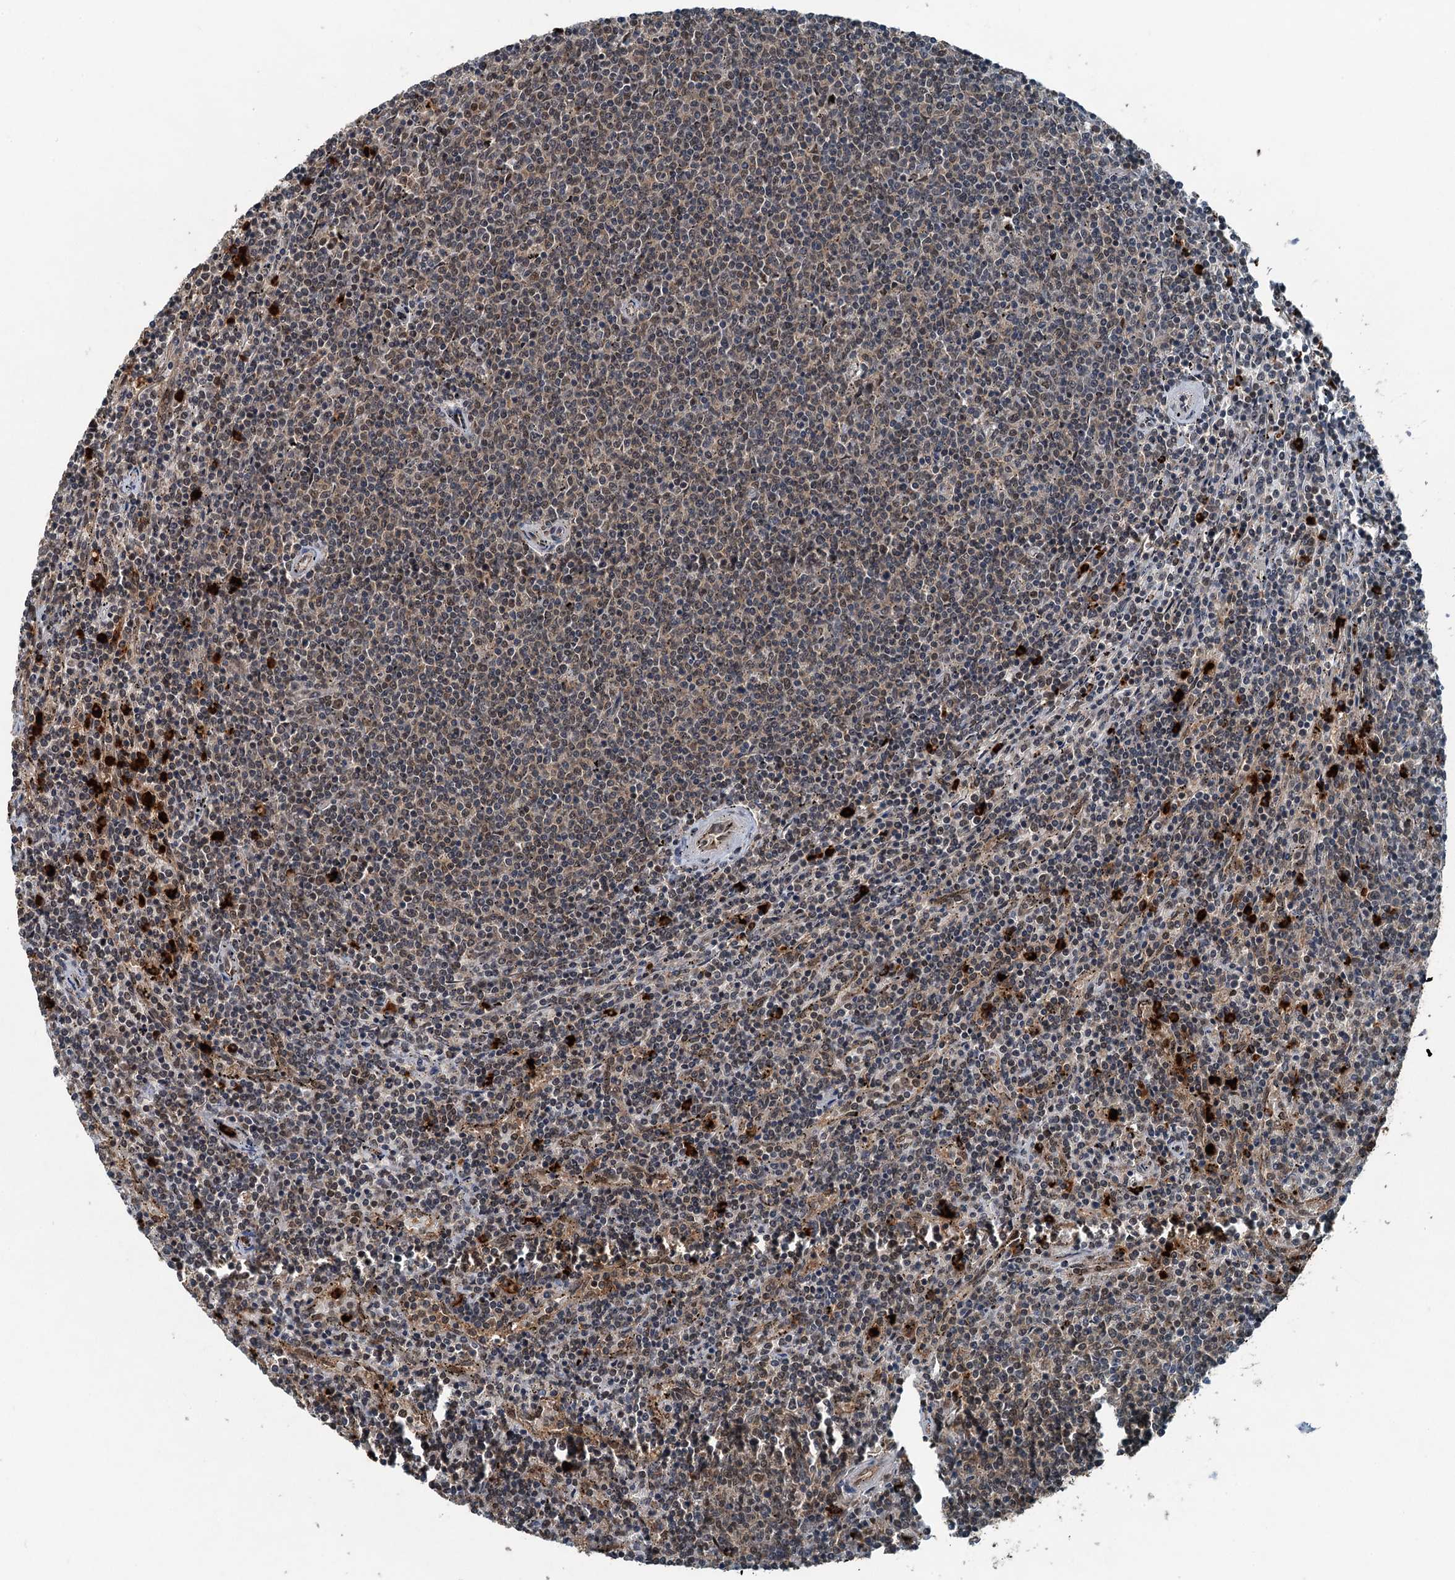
{"staining": {"intensity": "weak", "quantity": "25%-75%", "location": "nuclear"}, "tissue": "lymphoma", "cell_type": "Tumor cells", "image_type": "cancer", "snomed": [{"axis": "morphology", "description": "Malignant lymphoma, non-Hodgkin's type, Low grade"}, {"axis": "topography", "description": "Spleen"}], "caption": "Immunohistochemistry (IHC) image of neoplastic tissue: malignant lymphoma, non-Hodgkin's type (low-grade) stained using immunohistochemistry exhibits low levels of weak protein expression localized specifically in the nuclear of tumor cells, appearing as a nuclear brown color.", "gene": "UBXN6", "patient": {"sex": "female", "age": 50}}